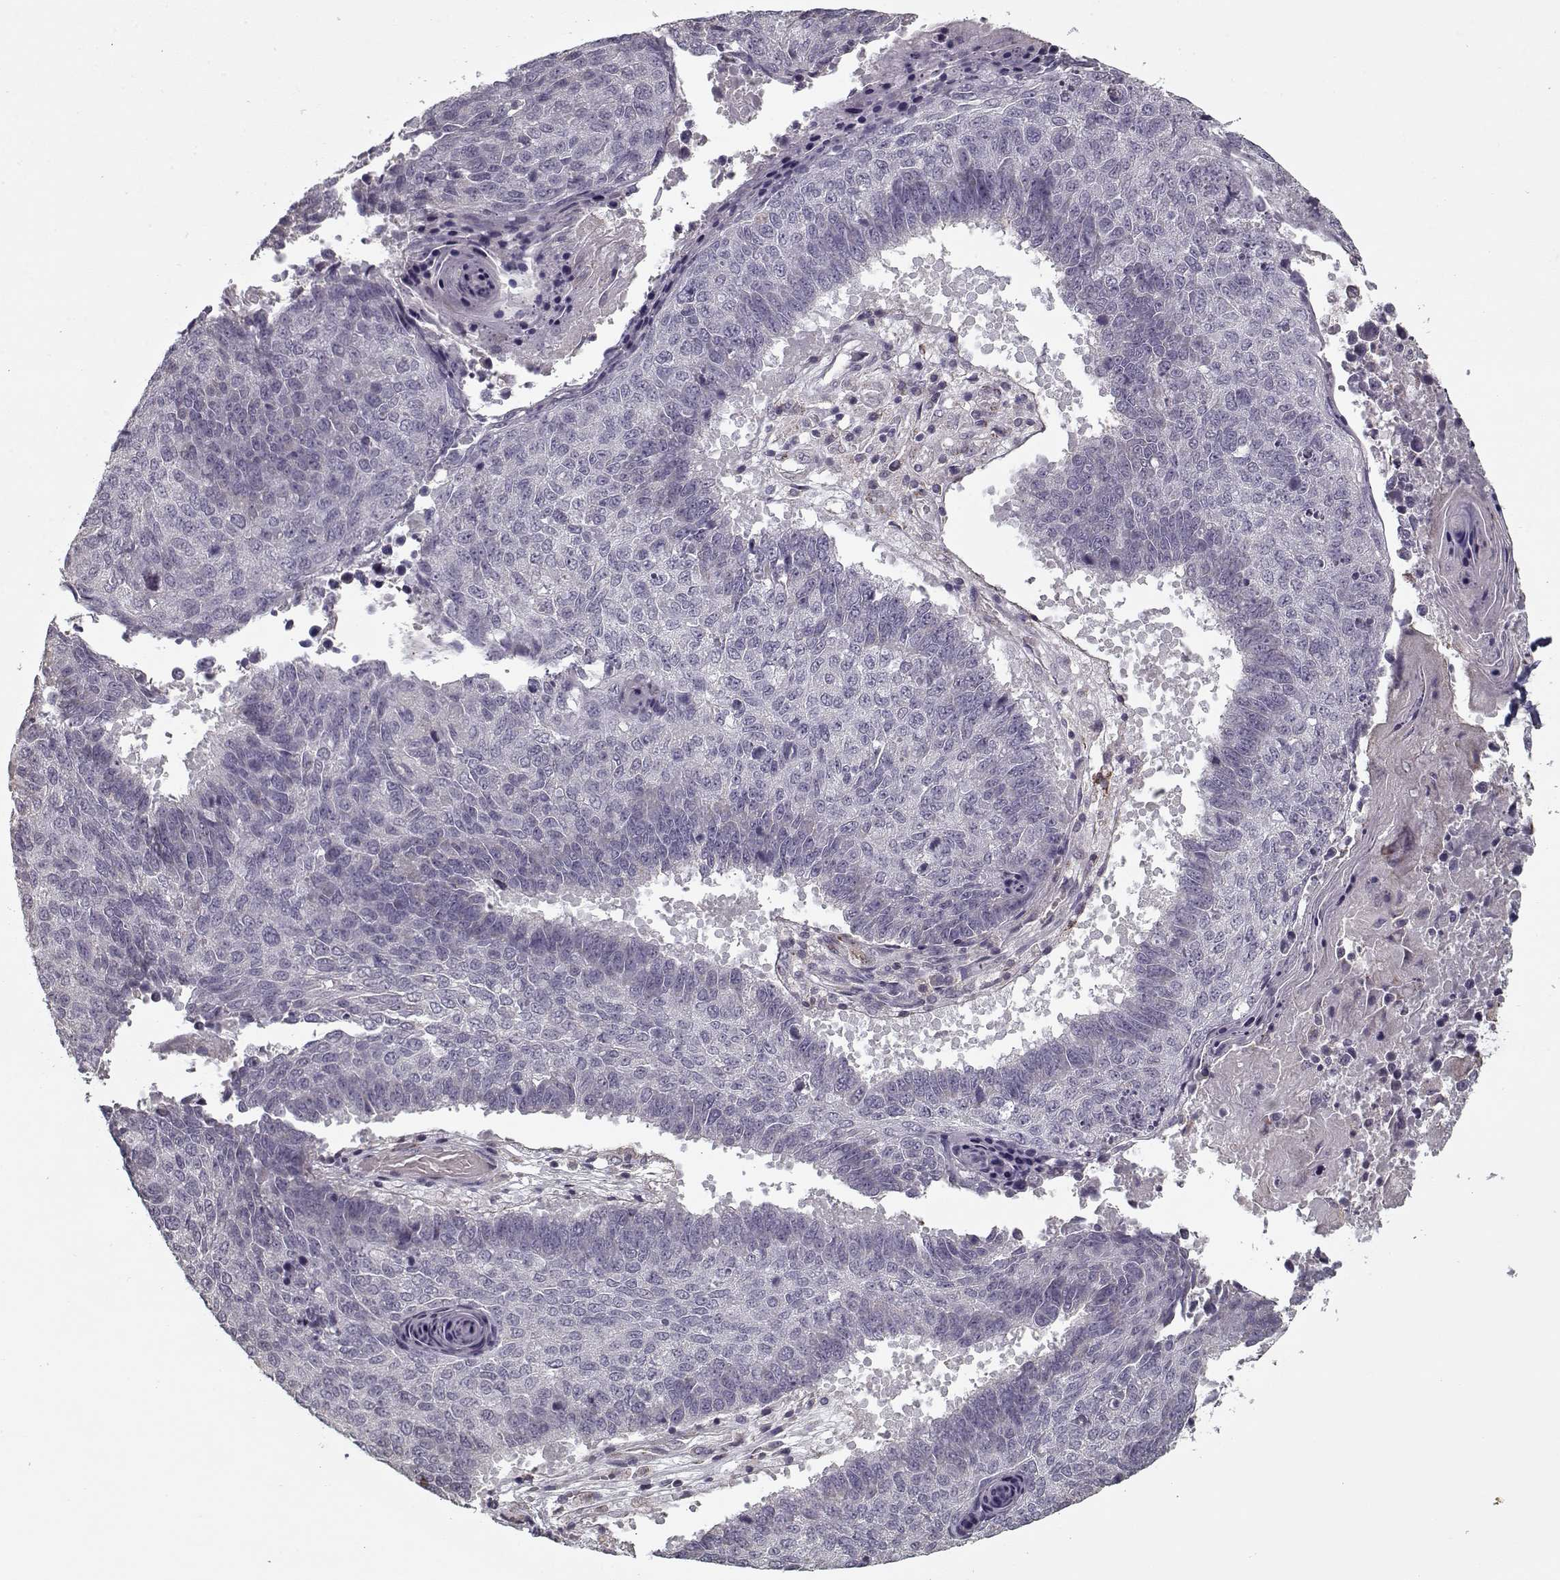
{"staining": {"intensity": "negative", "quantity": "none", "location": "none"}, "tissue": "lung cancer", "cell_type": "Tumor cells", "image_type": "cancer", "snomed": [{"axis": "morphology", "description": "Squamous cell carcinoma, NOS"}, {"axis": "topography", "description": "Lung"}], "caption": "High magnification brightfield microscopy of lung cancer stained with DAB (brown) and counterstained with hematoxylin (blue): tumor cells show no significant positivity. (DAB (3,3'-diaminobenzidine) immunohistochemistry with hematoxylin counter stain).", "gene": "LAMA2", "patient": {"sex": "male", "age": 73}}